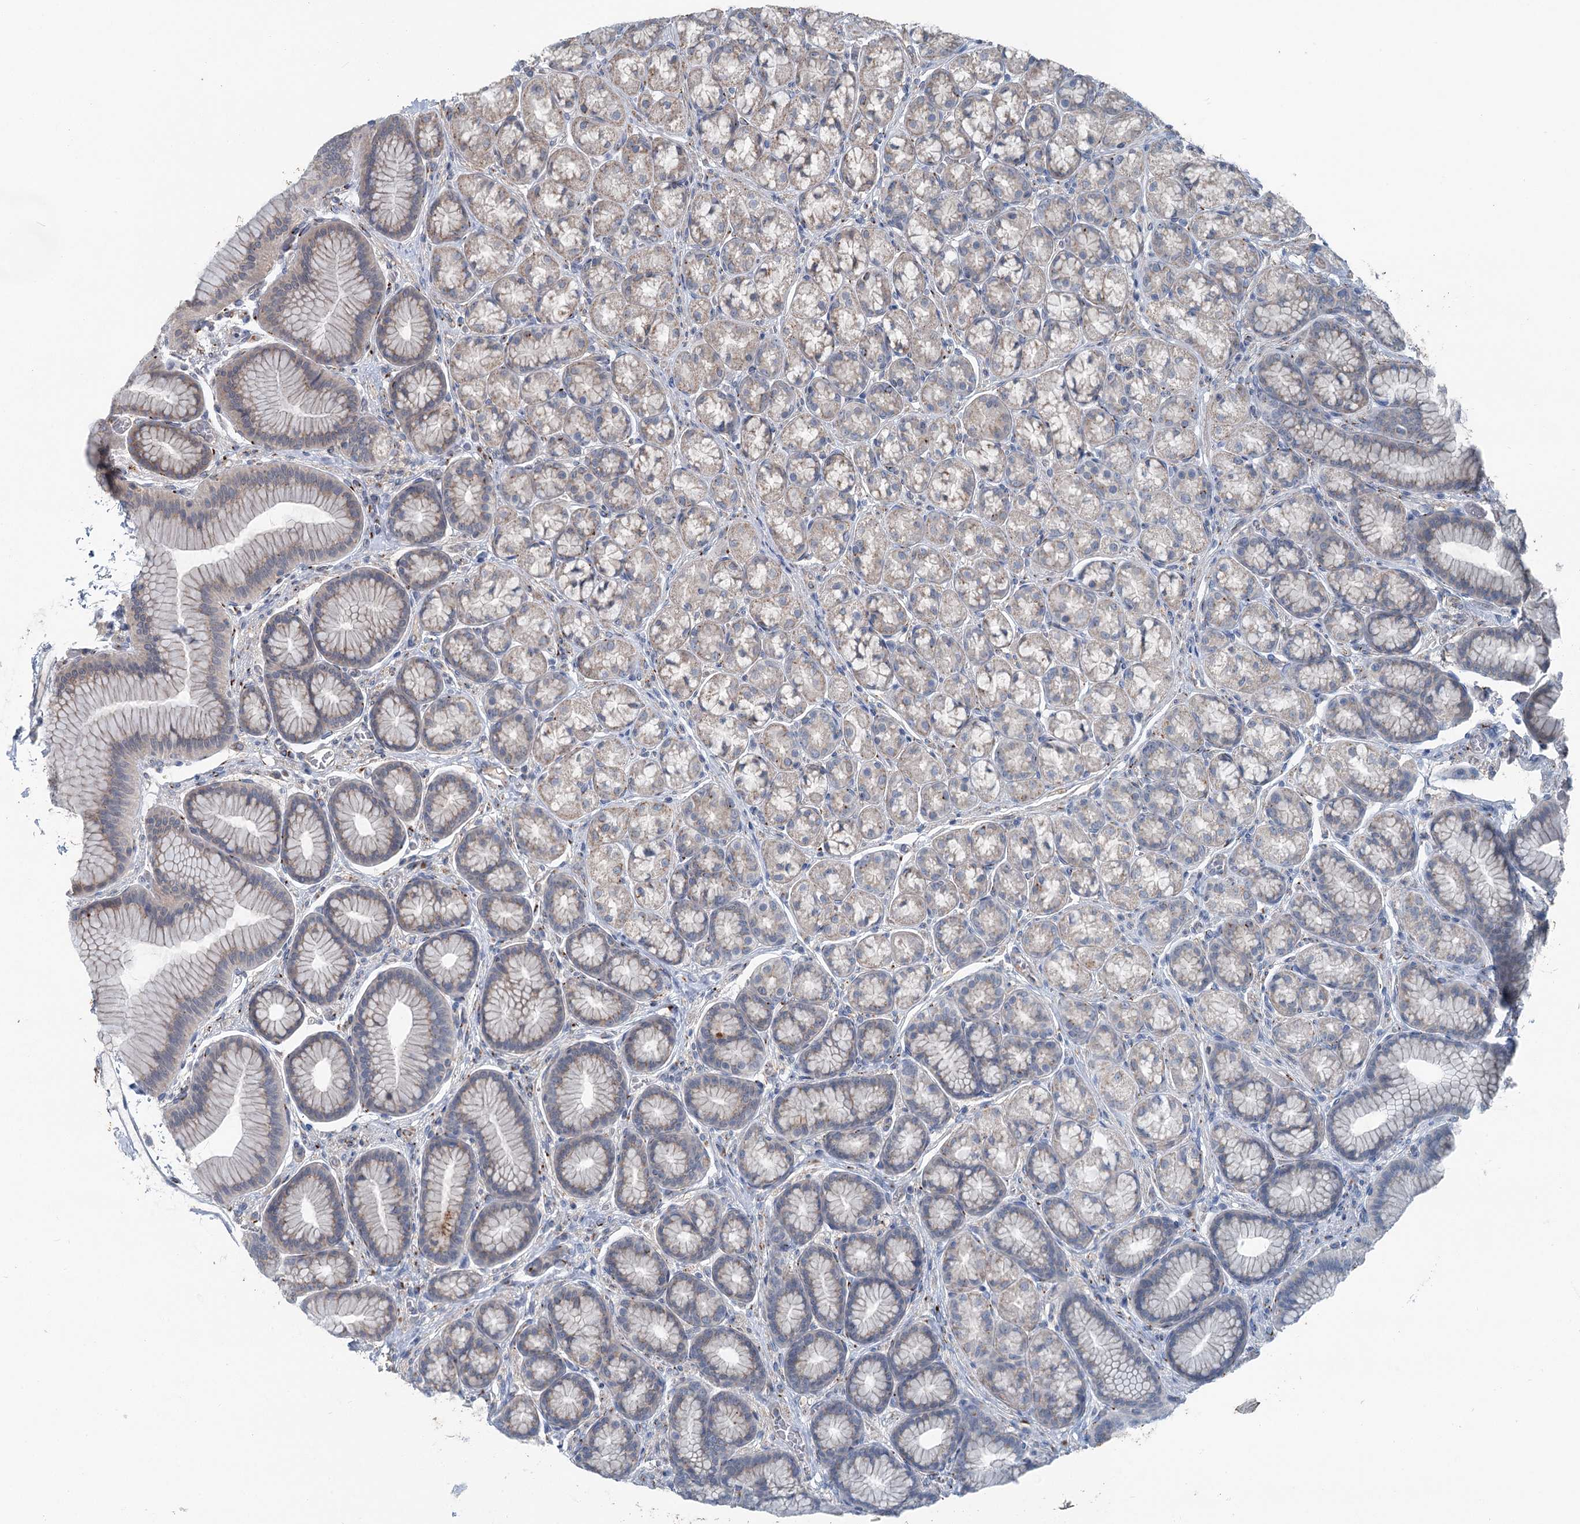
{"staining": {"intensity": "weak", "quantity": "<25%", "location": "cytoplasmic/membranous"}, "tissue": "stomach", "cell_type": "Glandular cells", "image_type": "normal", "snomed": [{"axis": "morphology", "description": "Normal tissue, NOS"}, {"axis": "morphology", "description": "Adenocarcinoma, NOS"}, {"axis": "morphology", "description": "Adenocarcinoma, High grade"}, {"axis": "topography", "description": "Stomach, upper"}, {"axis": "topography", "description": "Stomach"}], "caption": "Glandular cells are negative for brown protein staining in benign stomach. Nuclei are stained in blue.", "gene": "ITIH5", "patient": {"sex": "female", "age": 65}}